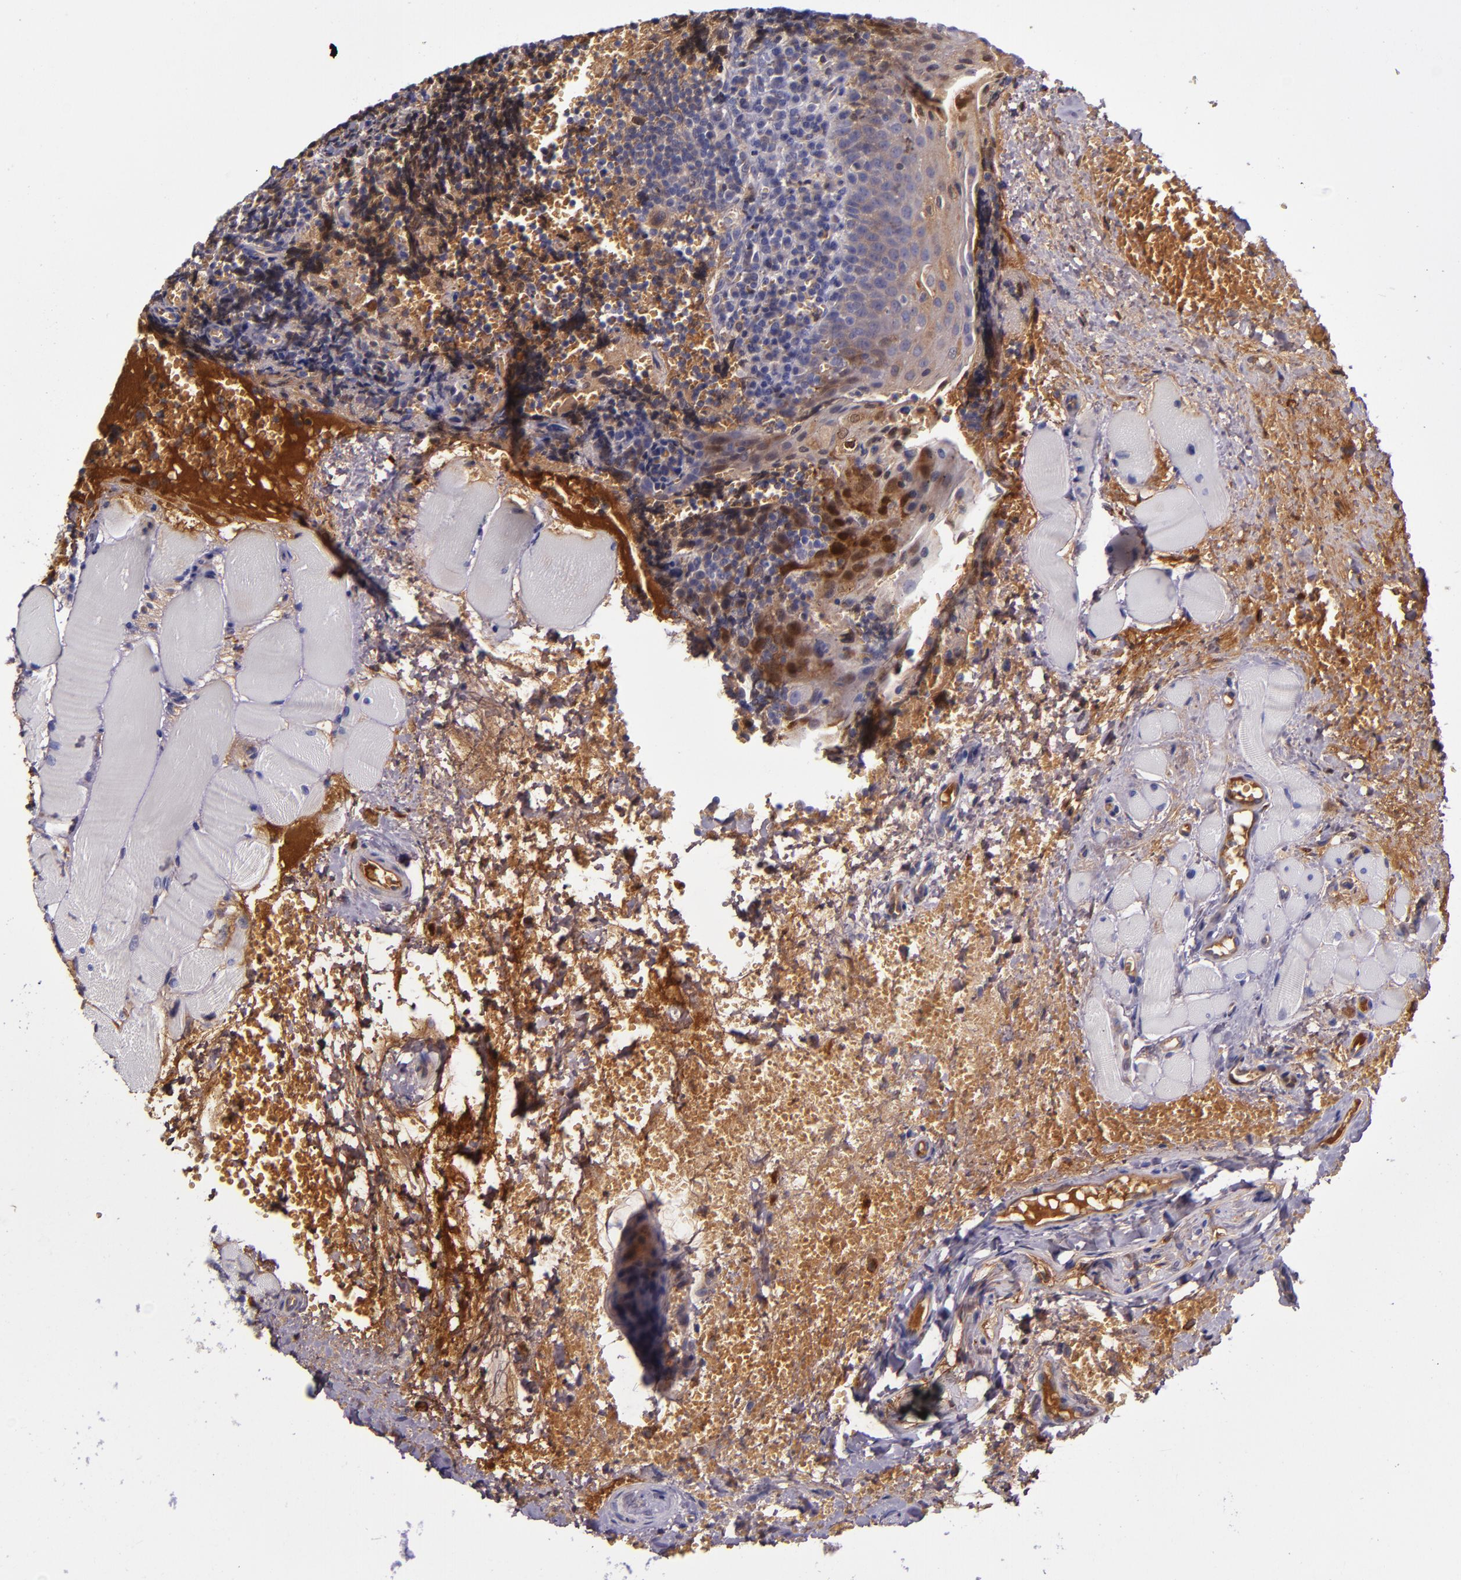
{"staining": {"intensity": "weak", "quantity": "<25%", "location": "cytoplasmic/membranous"}, "tissue": "tonsil", "cell_type": "Germinal center cells", "image_type": "normal", "snomed": [{"axis": "morphology", "description": "Normal tissue, NOS"}, {"axis": "topography", "description": "Tonsil"}], "caption": "This micrograph is of unremarkable tonsil stained with immunohistochemistry (IHC) to label a protein in brown with the nuclei are counter-stained blue. There is no staining in germinal center cells.", "gene": "CLEC3B", "patient": {"sex": "male", "age": 20}}